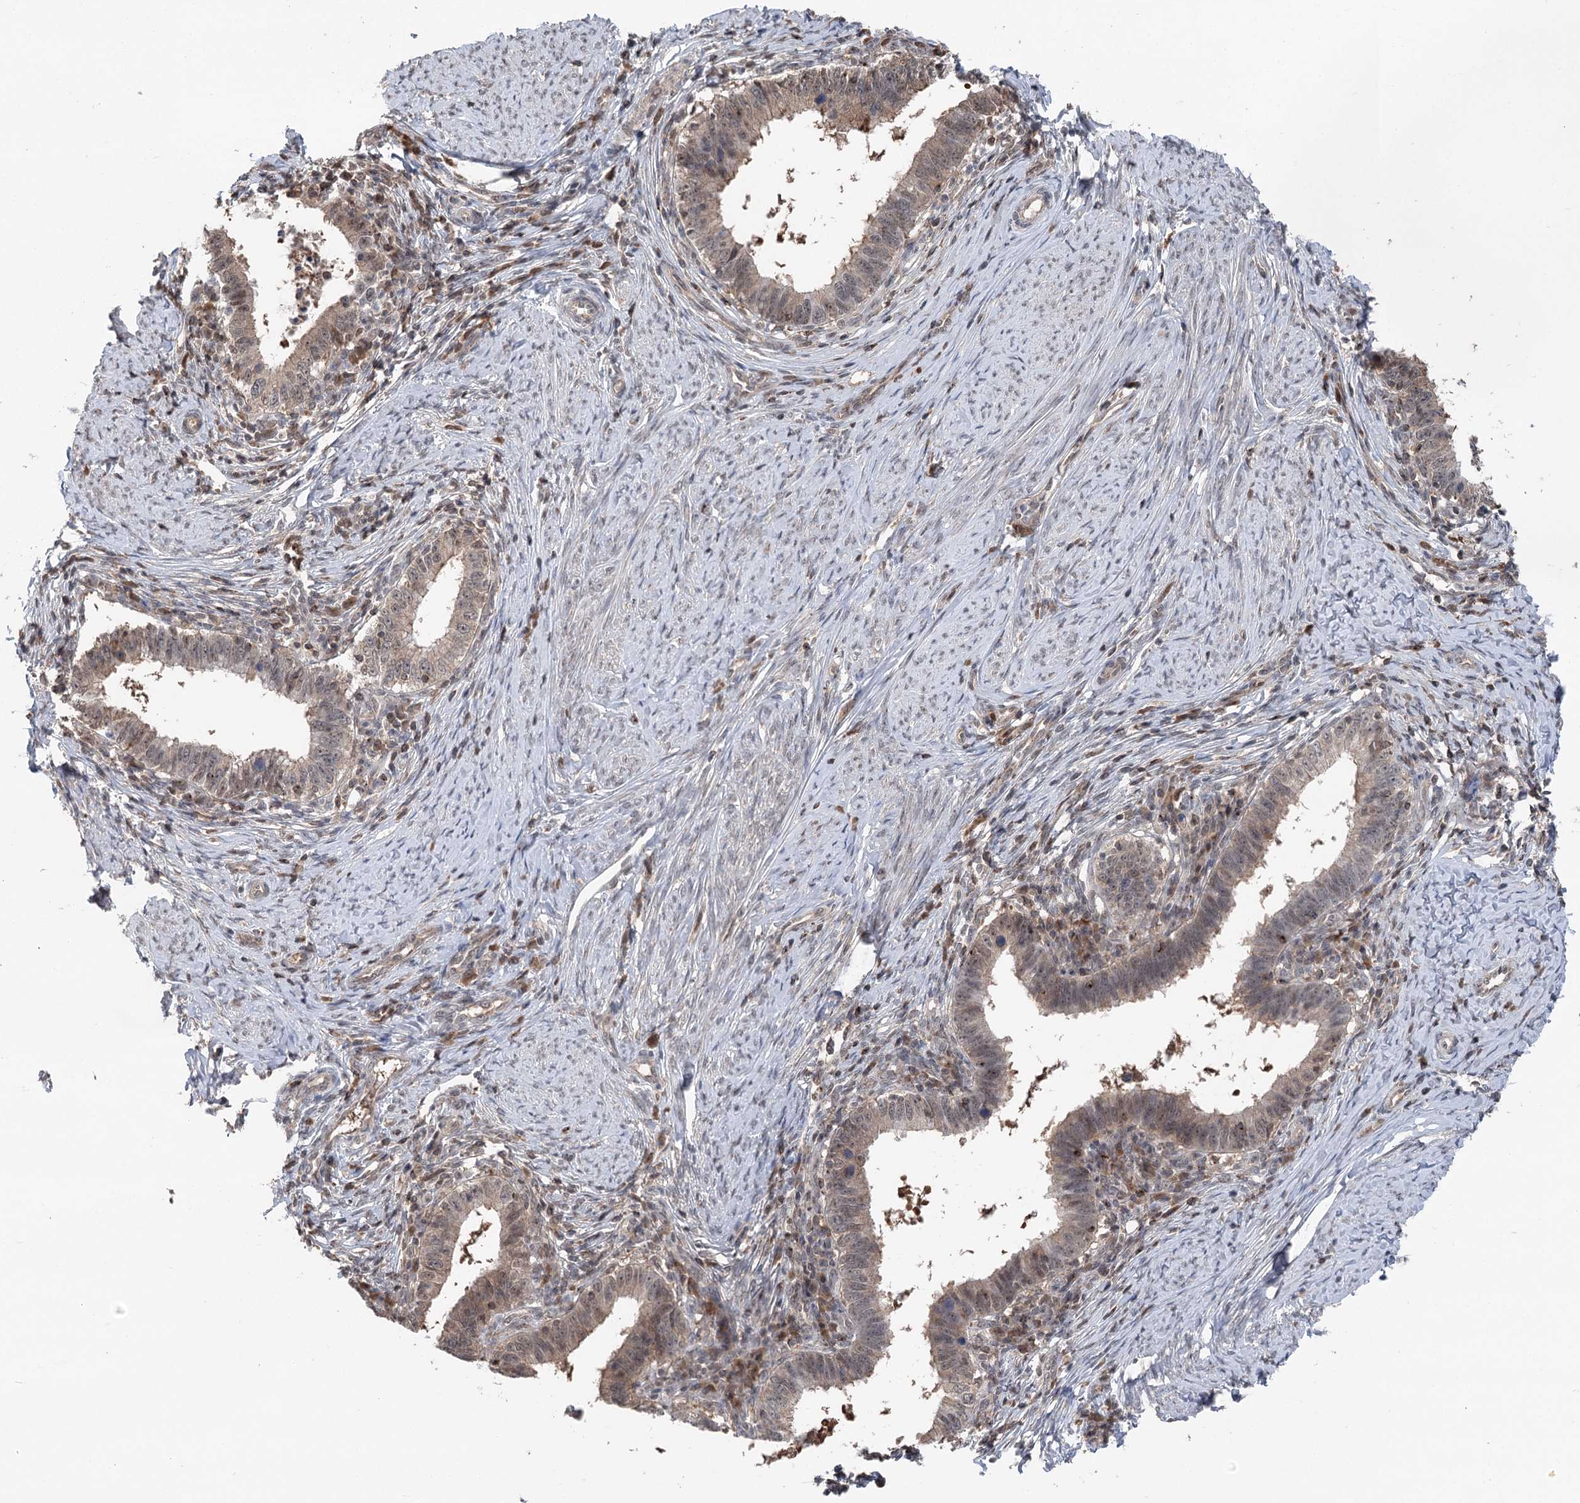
{"staining": {"intensity": "weak", "quantity": ">75%", "location": "cytoplasmic/membranous"}, "tissue": "cervical cancer", "cell_type": "Tumor cells", "image_type": "cancer", "snomed": [{"axis": "morphology", "description": "Adenocarcinoma, NOS"}, {"axis": "topography", "description": "Cervix"}], "caption": "This is a micrograph of immunohistochemistry (IHC) staining of cervical adenocarcinoma, which shows weak expression in the cytoplasmic/membranous of tumor cells.", "gene": "CCSER2", "patient": {"sex": "female", "age": 36}}